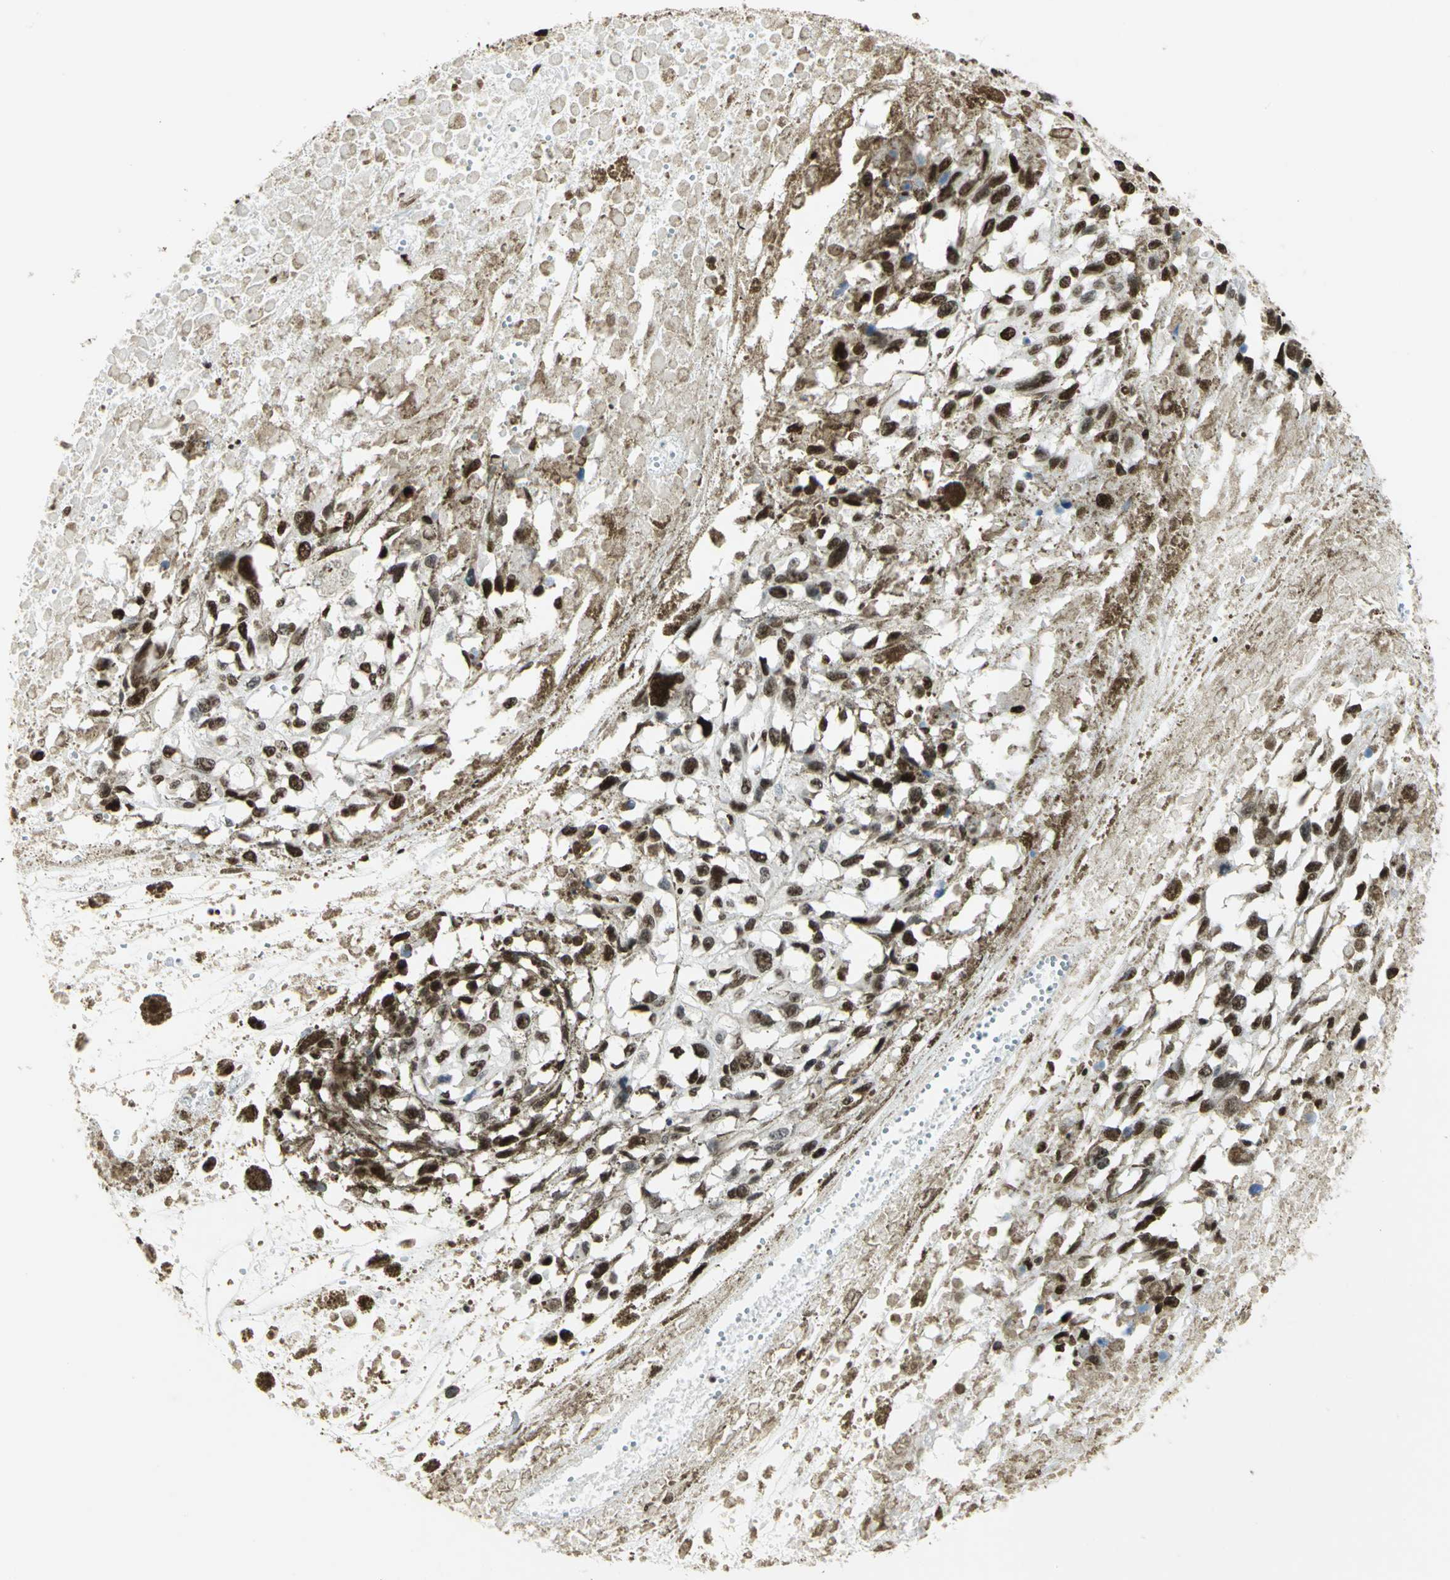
{"staining": {"intensity": "strong", "quantity": ">75%", "location": "nuclear"}, "tissue": "melanoma", "cell_type": "Tumor cells", "image_type": "cancer", "snomed": [{"axis": "morphology", "description": "Malignant melanoma, Metastatic site"}, {"axis": "topography", "description": "Lymph node"}], "caption": "A brown stain highlights strong nuclear staining of a protein in human malignant melanoma (metastatic site) tumor cells.", "gene": "HMGB1", "patient": {"sex": "male", "age": 59}}